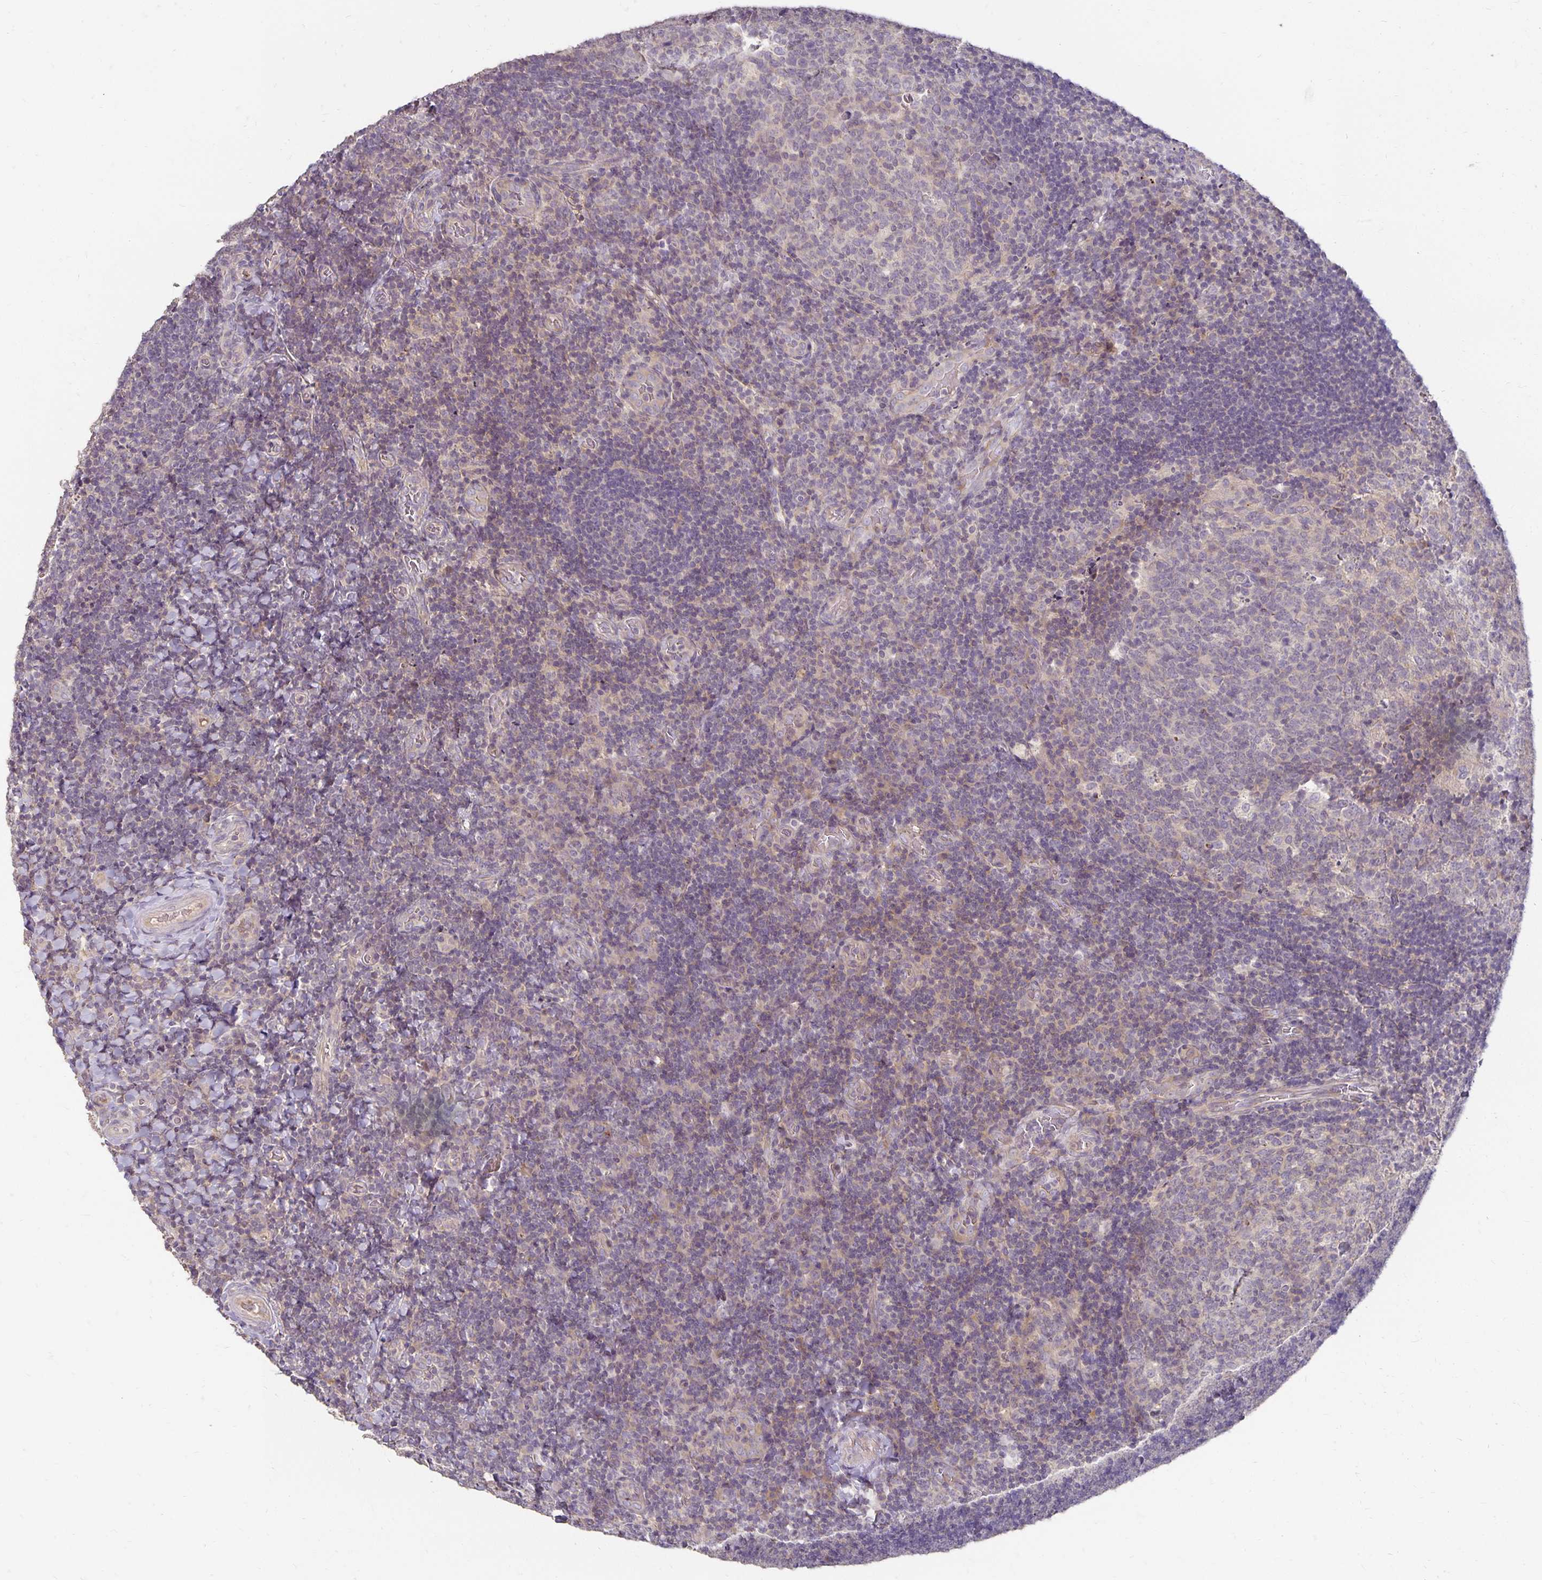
{"staining": {"intensity": "negative", "quantity": "none", "location": "none"}, "tissue": "tonsil", "cell_type": "Germinal center cells", "image_type": "normal", "snomed": [{"axis": "morphology", "description": "Normal tissue, NOS"}, {"axis": "topography", "description": "Tonsil"}], "caption": "IHC micrograph of benign tonsil stained for a protein (brown), which exhibits no positivity in germinal center cells. The staining was performed using DAB (3,3'-diaminobenzidine) to visualize the protein expression in brown, while the nuclei were stained in blue with hematoxylin (Magnification: 20x).", "gene": "CST6", "patient": {"sex": "male", "age": 17}}